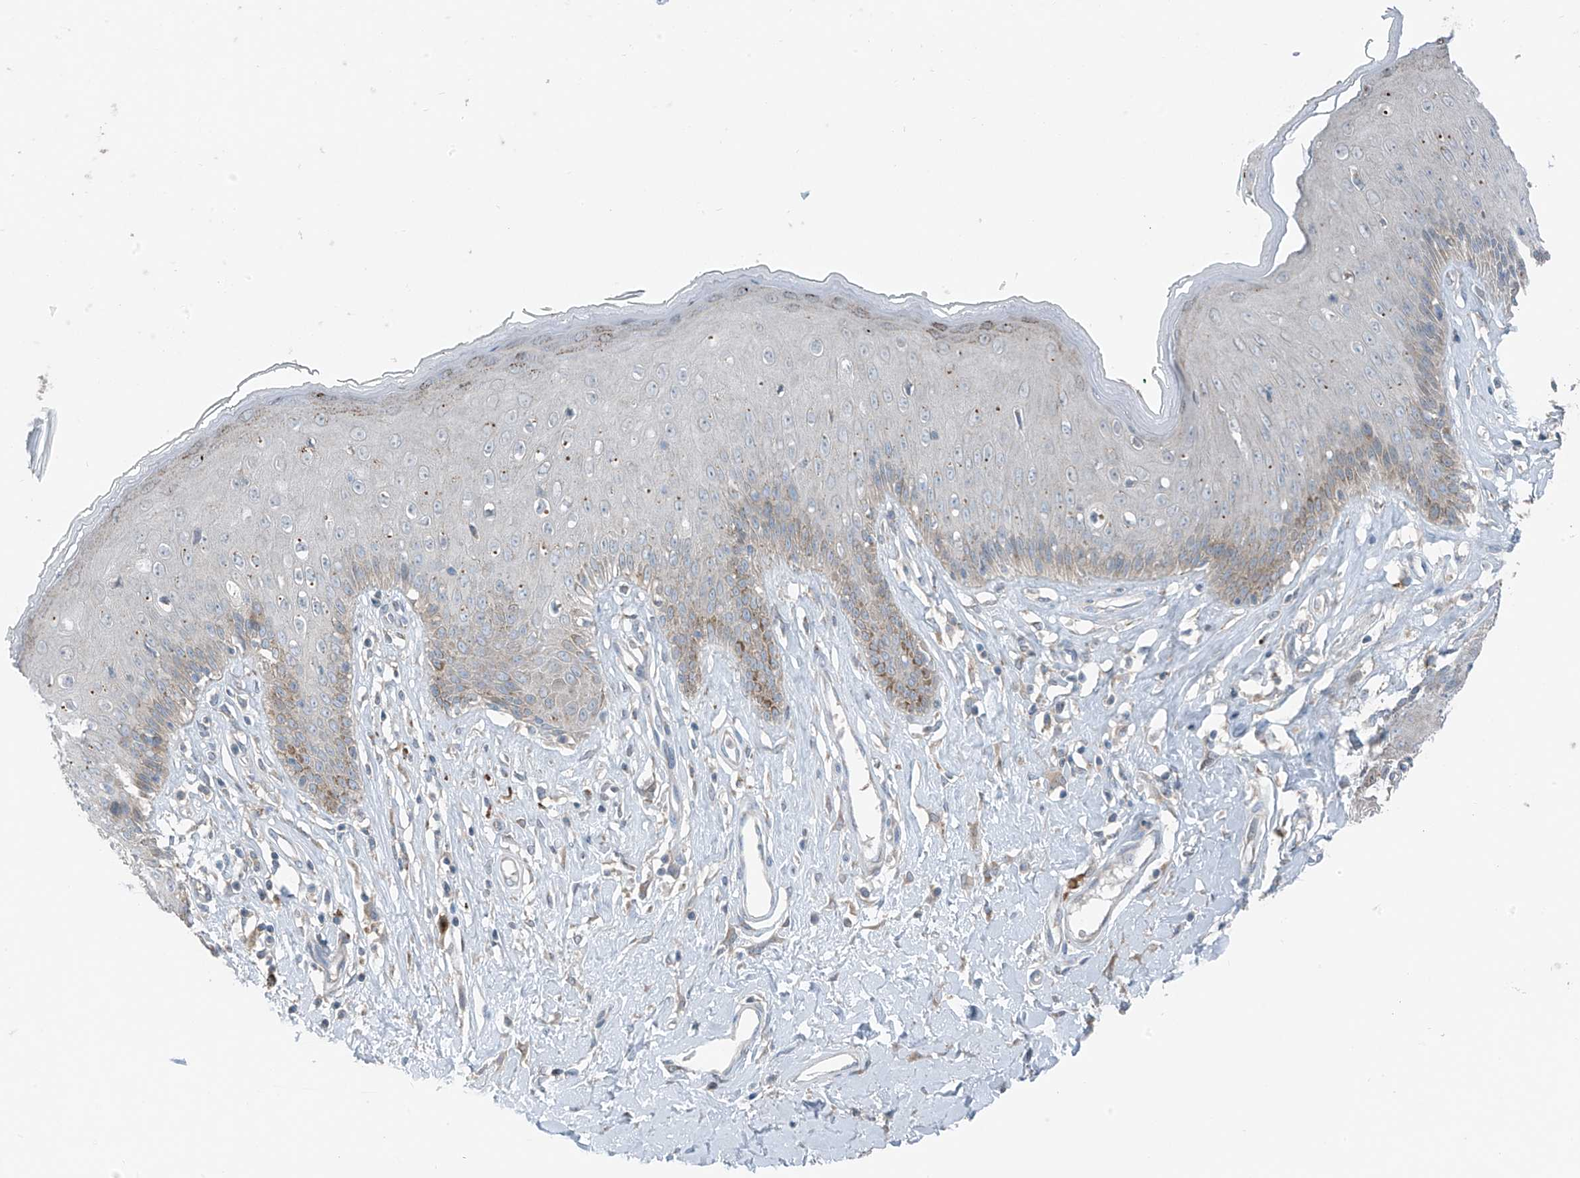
{"staining": {"intensity": "weak", "quantity": "<25%", "location": "cytoplasmic/membranous"}, "tissue": "skin", "cell_type": "Epidermal cells", "image_type": "normal", "snomed": [{"axis": "morphology", "description": "Normal tissue, NOS"}, {"axis": "morphology", "description": "Squamous cell carcinoma, NOS"}, {"axis": "topography", "description": "Vulva"}], "caption": "Human skin stained for a protein using IHC displays no staining in epidermal cells.", "gene": "SLC12A6", "patient": {"sex": "female", "age": 85}}